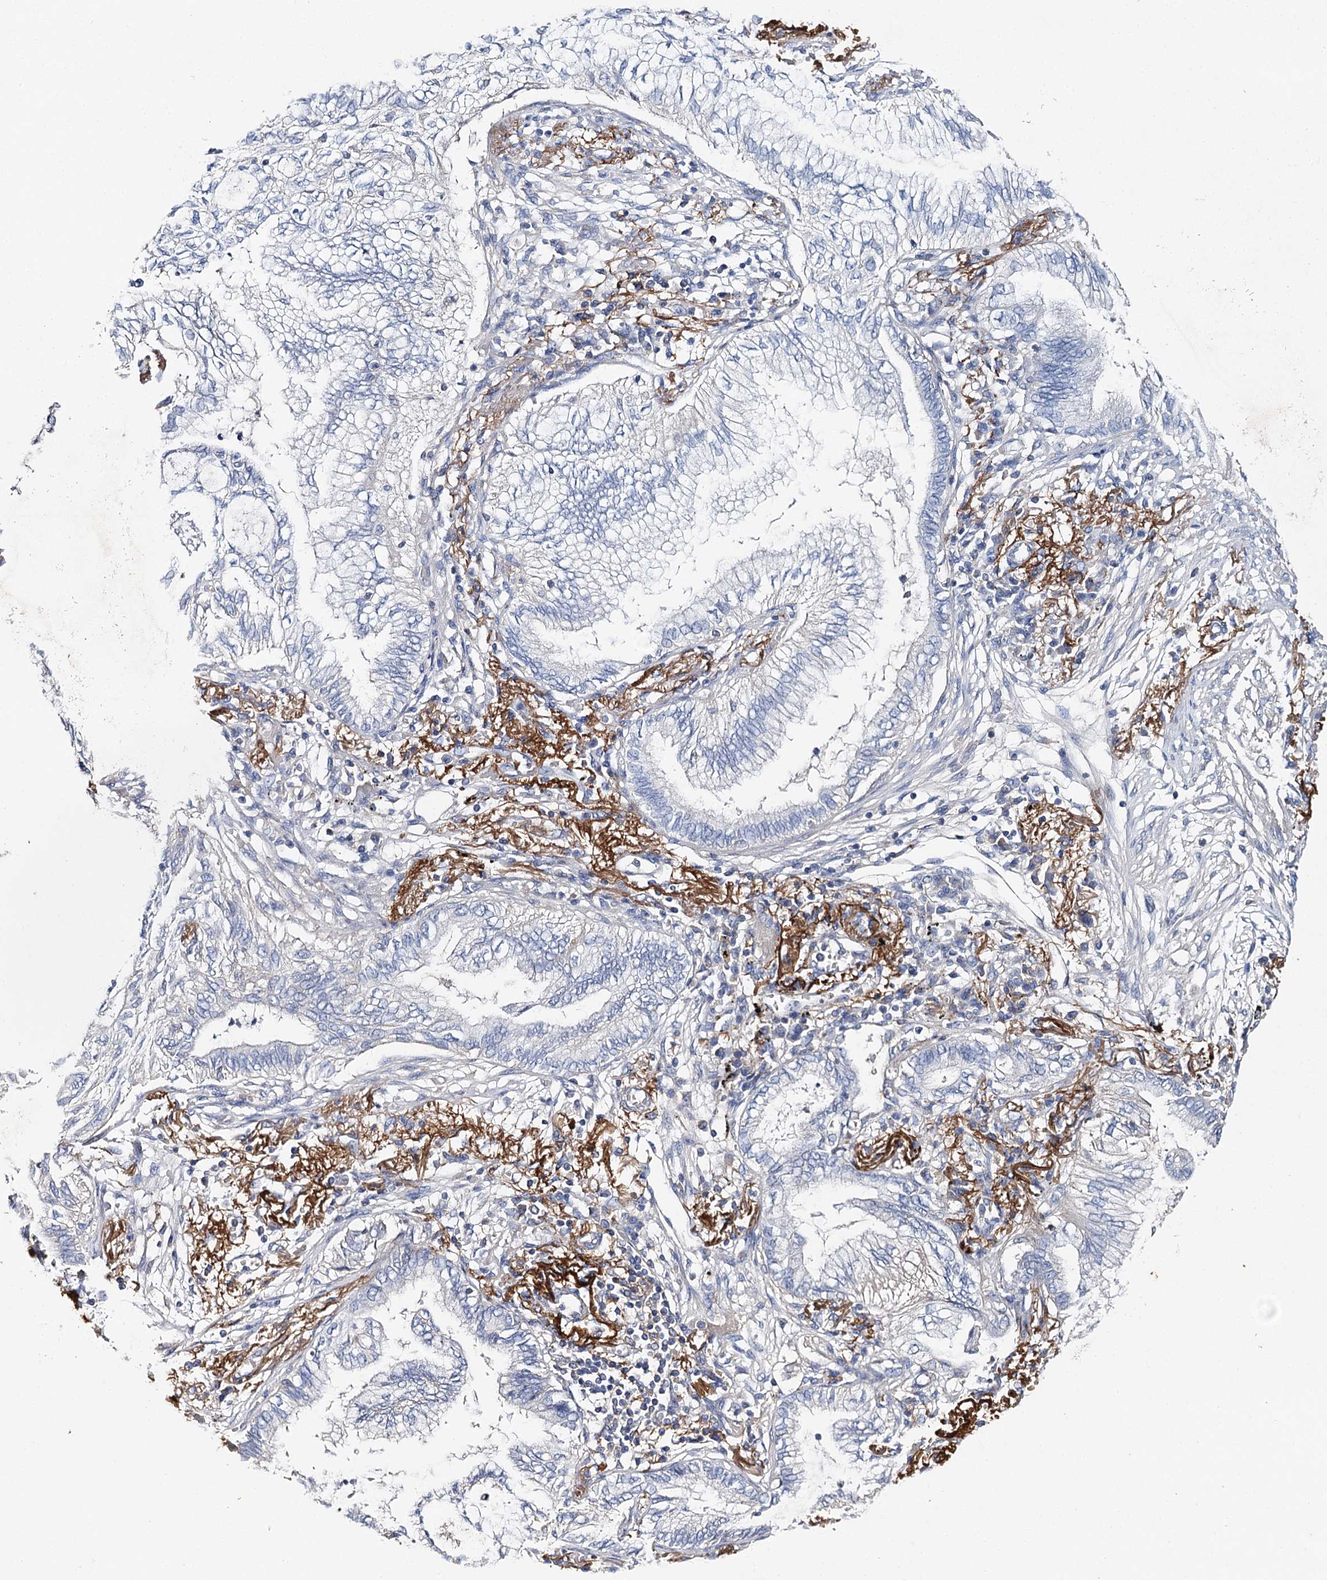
{"staining": {"intensity": "negative", "quantity": "none", "location": "none"}, "tissue": "lung cancer", "cell_type": "Tumor cells", "image_type": "cancer", "snomed": [{"axis": "morphology", "description": "Adenocarcinoma, NOS"}, {"axis": "topography", "description": "Lung"}], "caption": "DAB immunohistochemical staining of lung cancer (adenocarcinoma) displays no significant positivity in tumor cells.", "gene": "EPYC", "patient": {"sex": "female", "age": 70}}